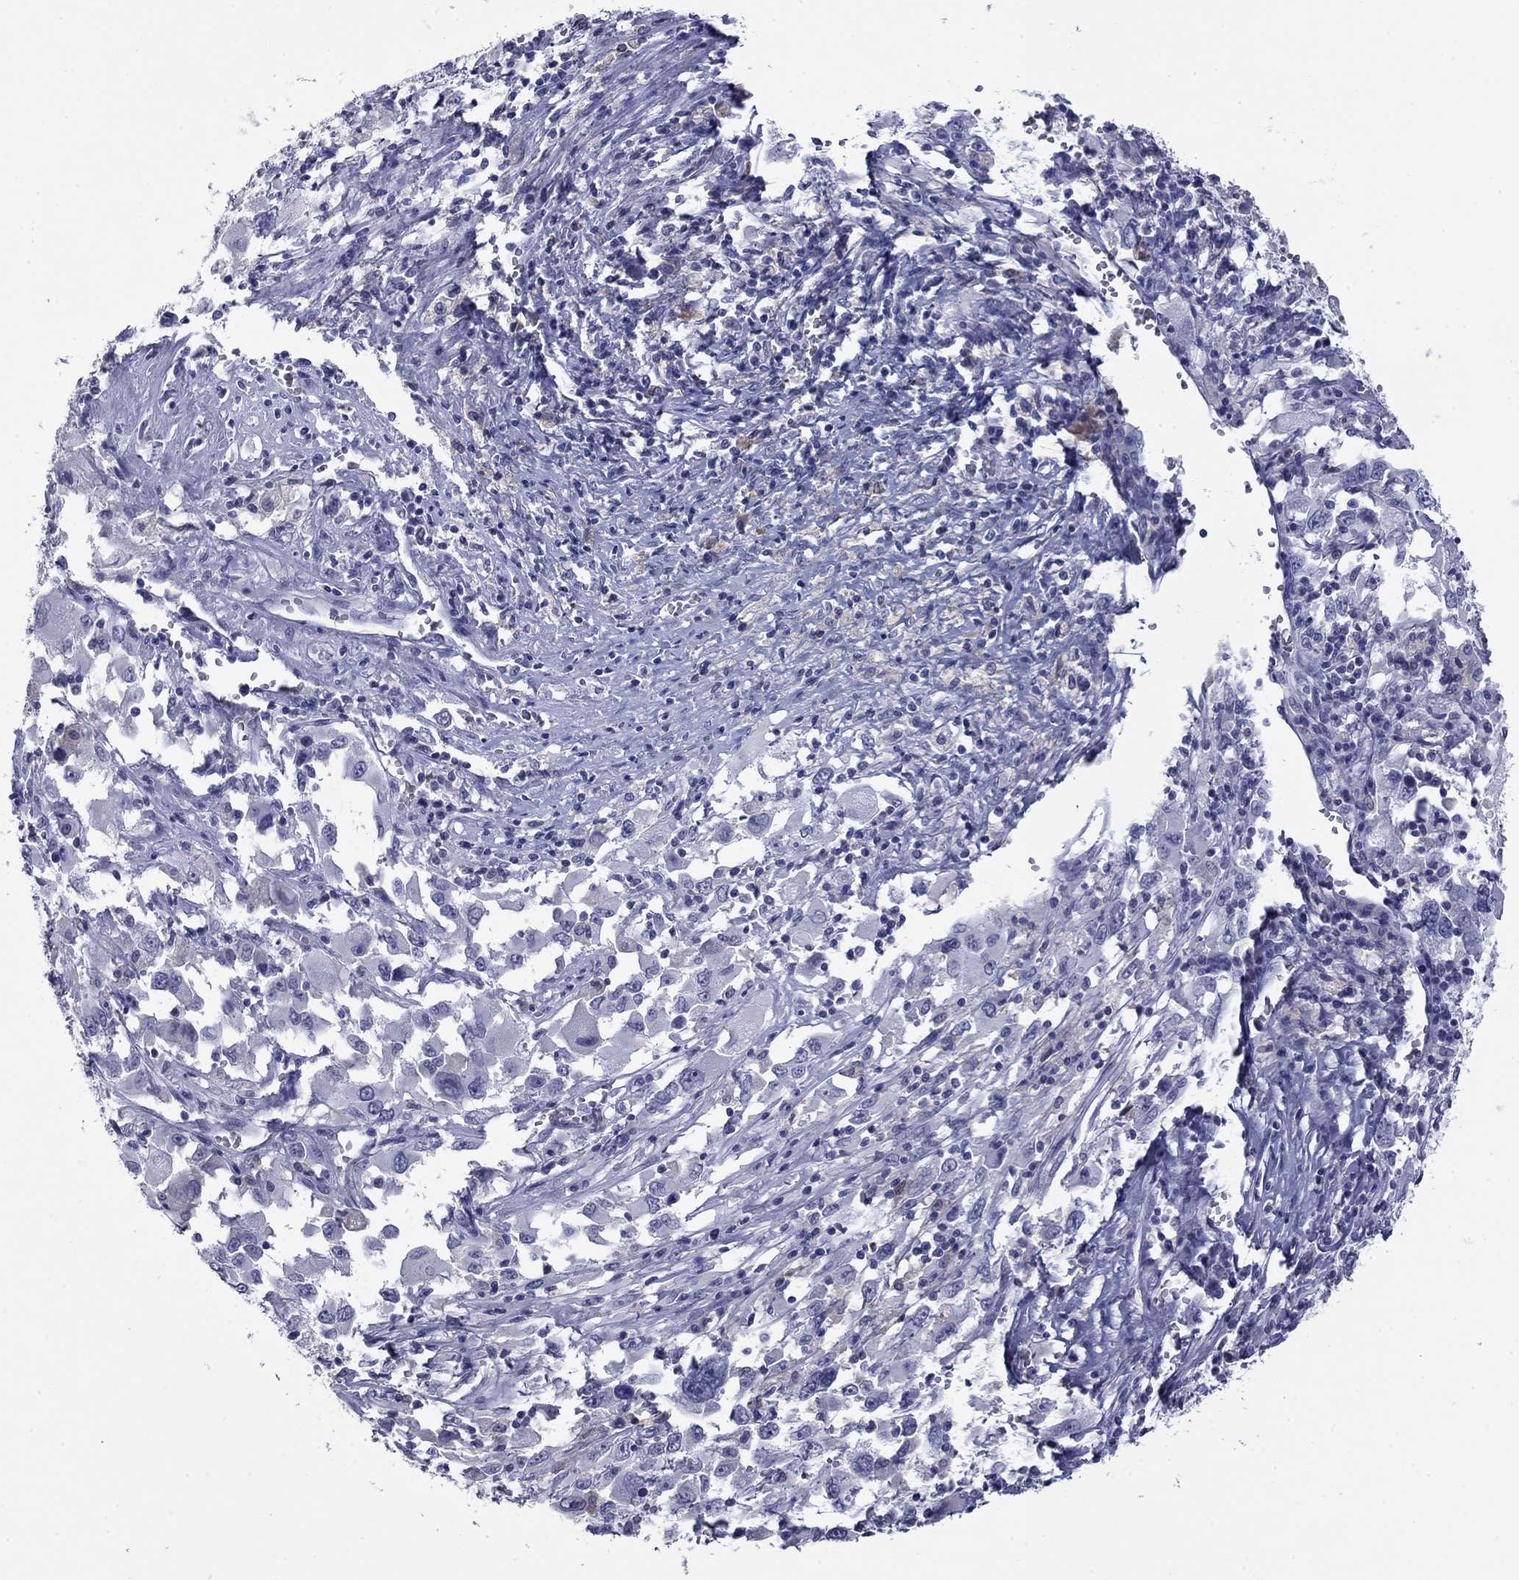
{"staining": {"intensity": "negative", "quantity": "none", "location": "none"}, "tissue": "melanoma", "cell_type": "Tumor cells", "image_type": "cancer", "snomed": [{"axis": "morphology", "description": "Malignant melanoma, Metastatic site"}, {"axis": "topography", "description": "Soft tissue"}], "caption": "Protein analysis of malignant melanoma (metastatic site) demonstrates no significant positivity in tumor cells.", "gene": "CFAP119", "patient": {"sex": "male", "age": 50}}